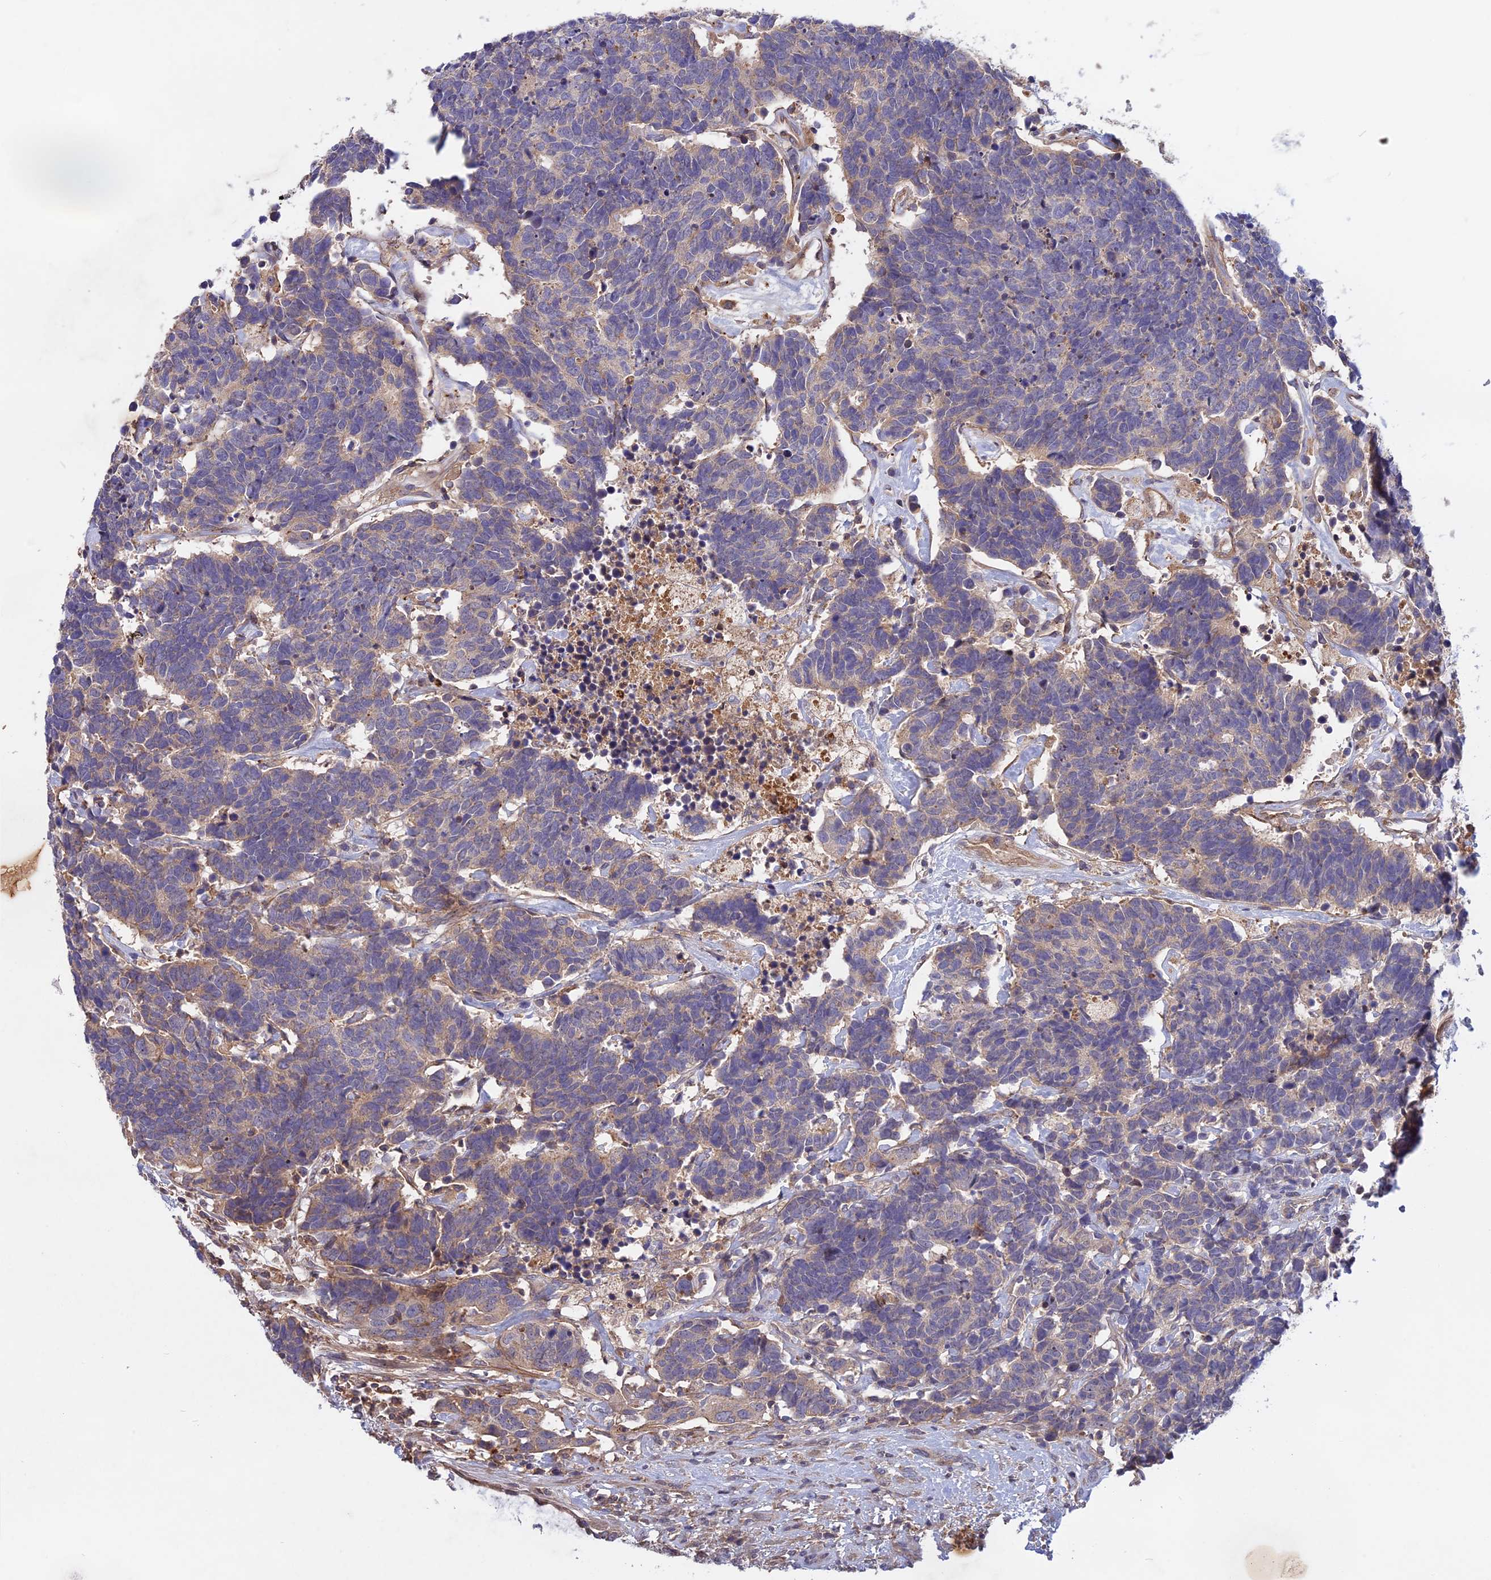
{"staining": {"intensity": "negative", "quantity": "none", "location": "none"}, "tissue": "carcinoid", "cell_type": "Tumor cells", "image_type": "cancer", "snomed": [{"axis": "morphology", "description": "Carcinoma, NOS"}, {"axis": "morphology", "description": "Carcinoid, malignant, NOS"}, {"axis": "topography", "description": "Urinary bladder"}], "caption": "Carcinoid was stained to show a protein in brown. There is no significant expression in tumor cells.", "gene": "ADO", "patient": {"sex": "male", "age": 57}}